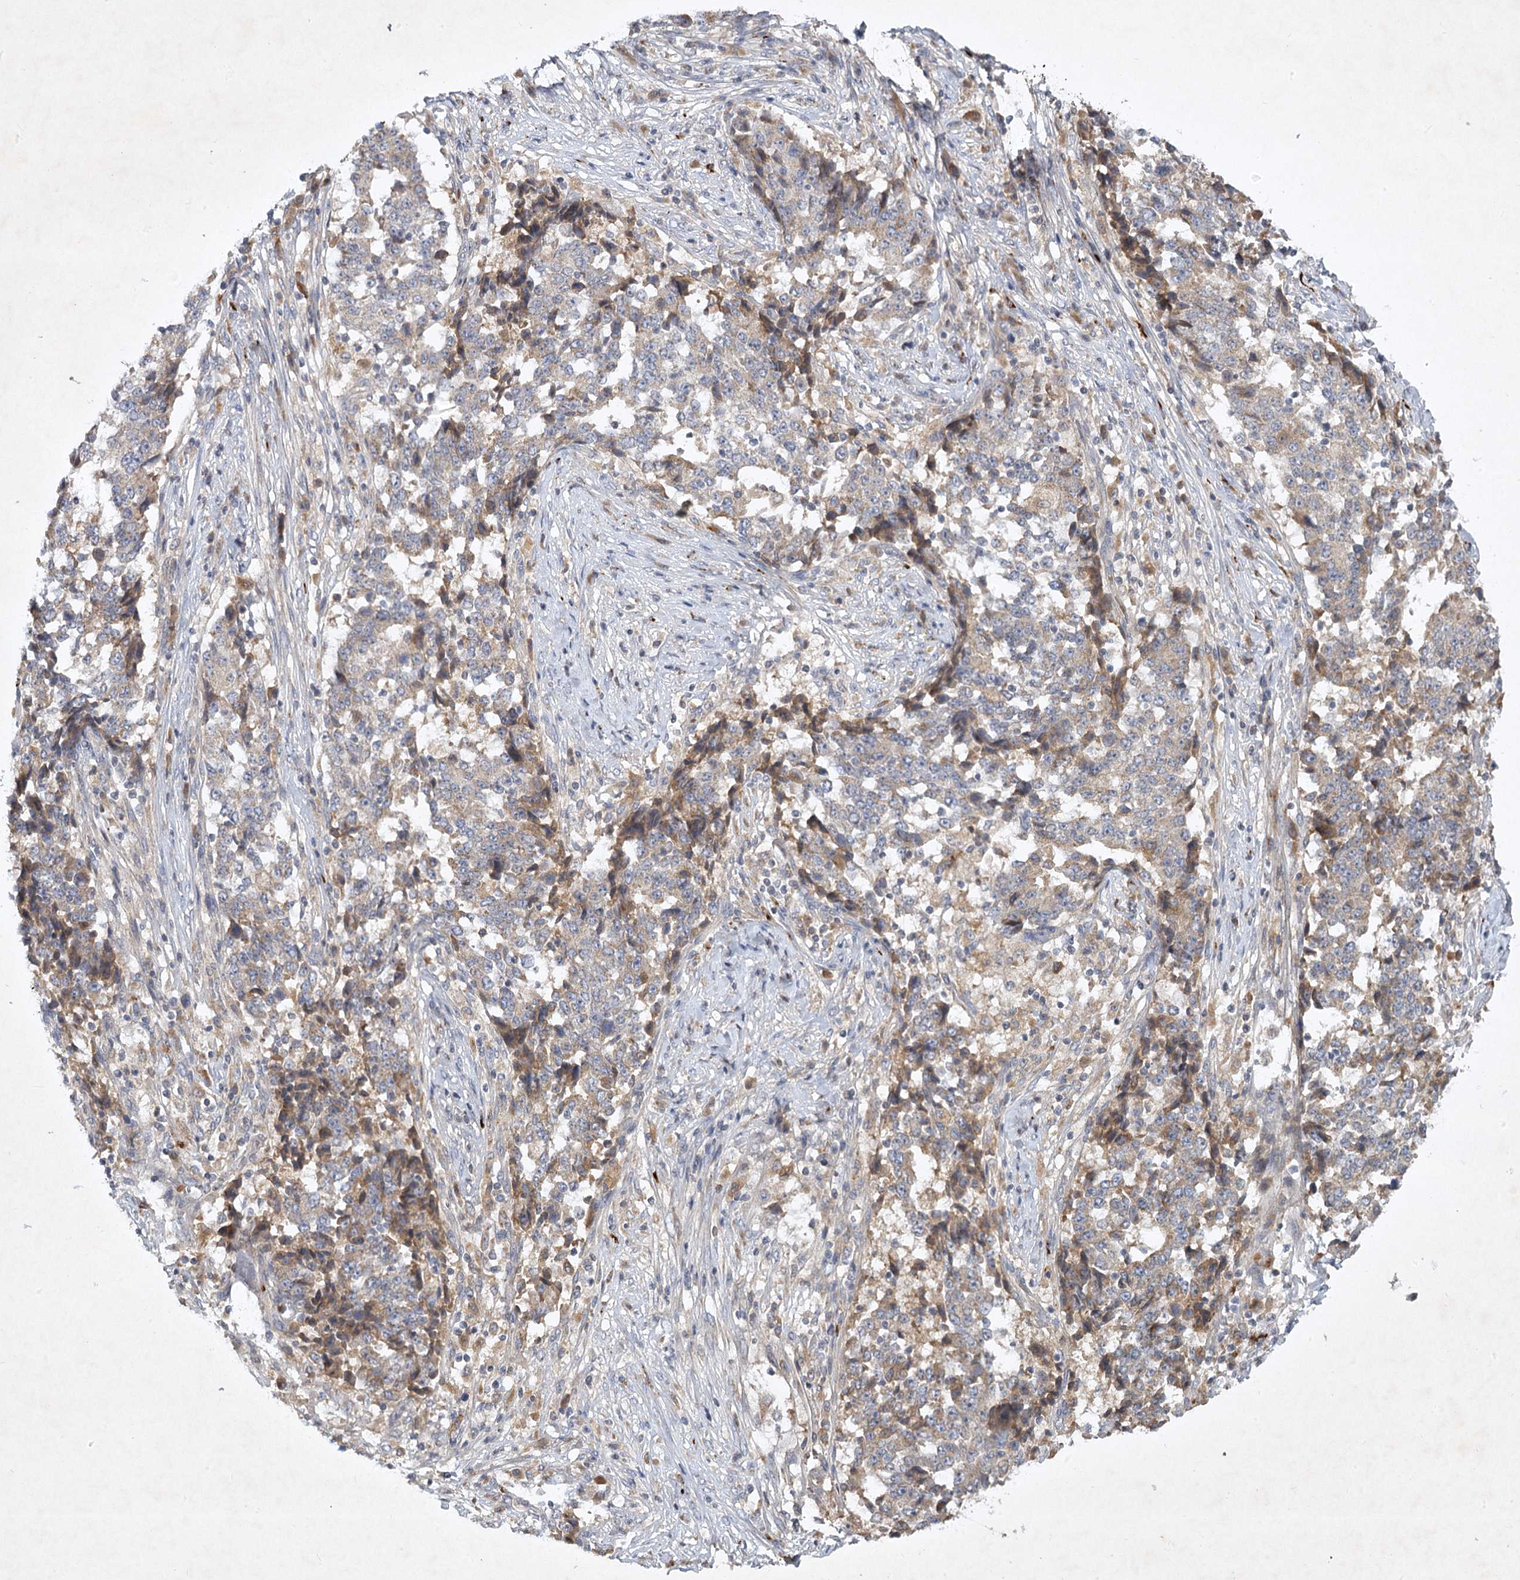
{"staining": {"intensity": "moderate", "quantity": "<25%", "location": "cytoplasmic/membranous"}, "tissue": "stomach cancer", "cell_type": "Tumor cells", "image_type": "cancer", "snomed": [{"axis": "morphology", "description": "Adenocarcinoma, NOS"}, {"axis": "topography", "description": "Stomach"}], "caption": "Brown immunohistochemical staining in human stomach cancer demonstrates moderate cytoplasmic/membranous staining in about <25% of tumor cells.", "gene": "PYROXD2", "patient": {"sex": "male", "age": 59}}